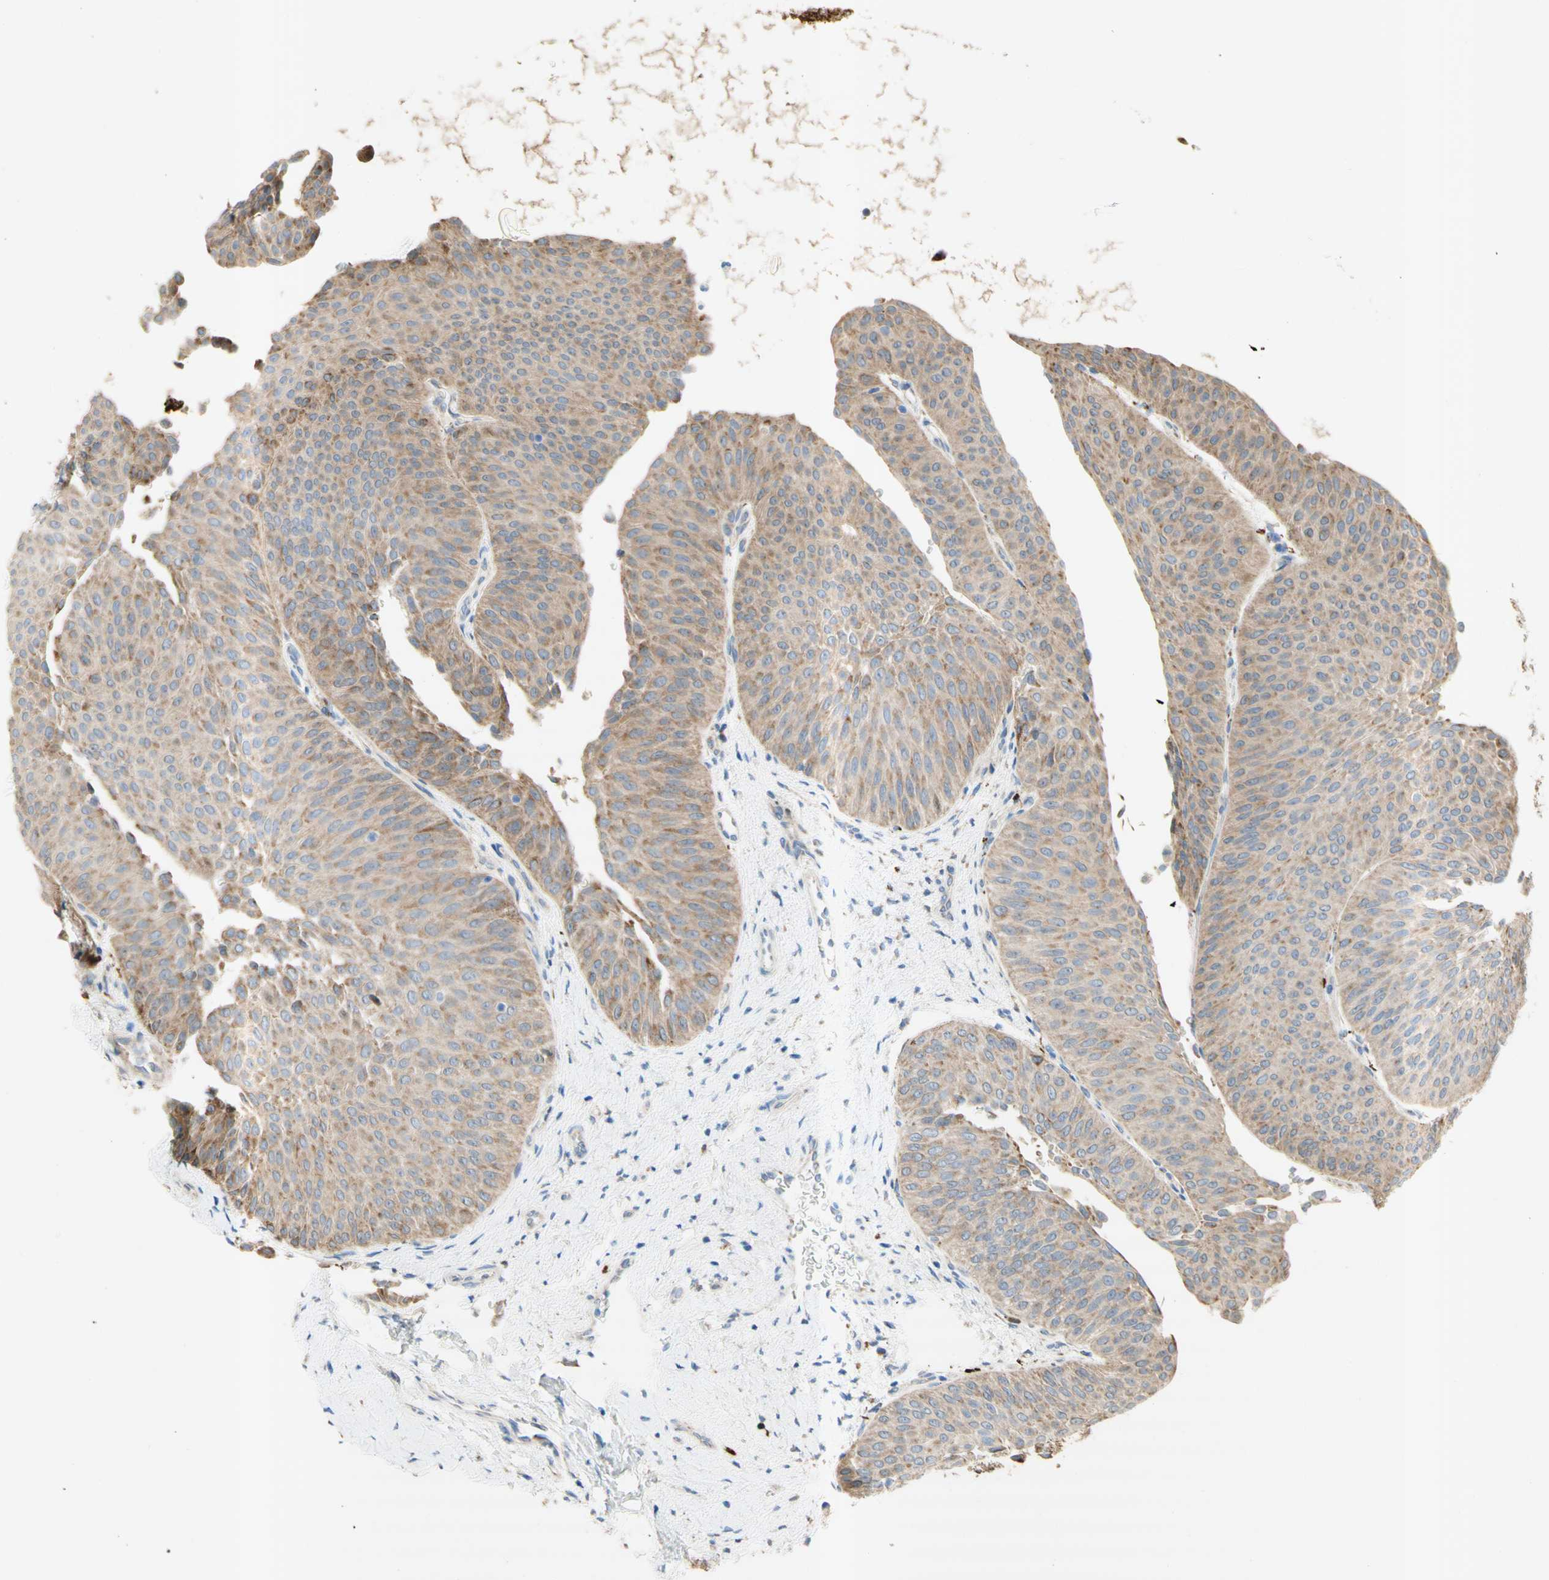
{"staining": {"intensity": "moderate", "quantity": ">75%", "location": "cytoplasmic/membranous"}, "tissue": "urothelial cancer", "cell_type": "Tumor cells", "image_type": "cancer", "snomed": [{"axis": "morphology", "description": "Urothelial carcinoma, Low grade"}, {"axis": "topography", "description": "Urinary bladder"}], "caption": "DAB (3,3'-diaminobenzidine) immunohistochemical staining of urothelial cancer demonstrates moderate cytoplasmic/membranous protein expression in about >75% of tumor cells. The protein is shown in brown color, while the nuclei are stained blue.", "gene": "URB2", "patient": {"sex": "female", "age": 60}}